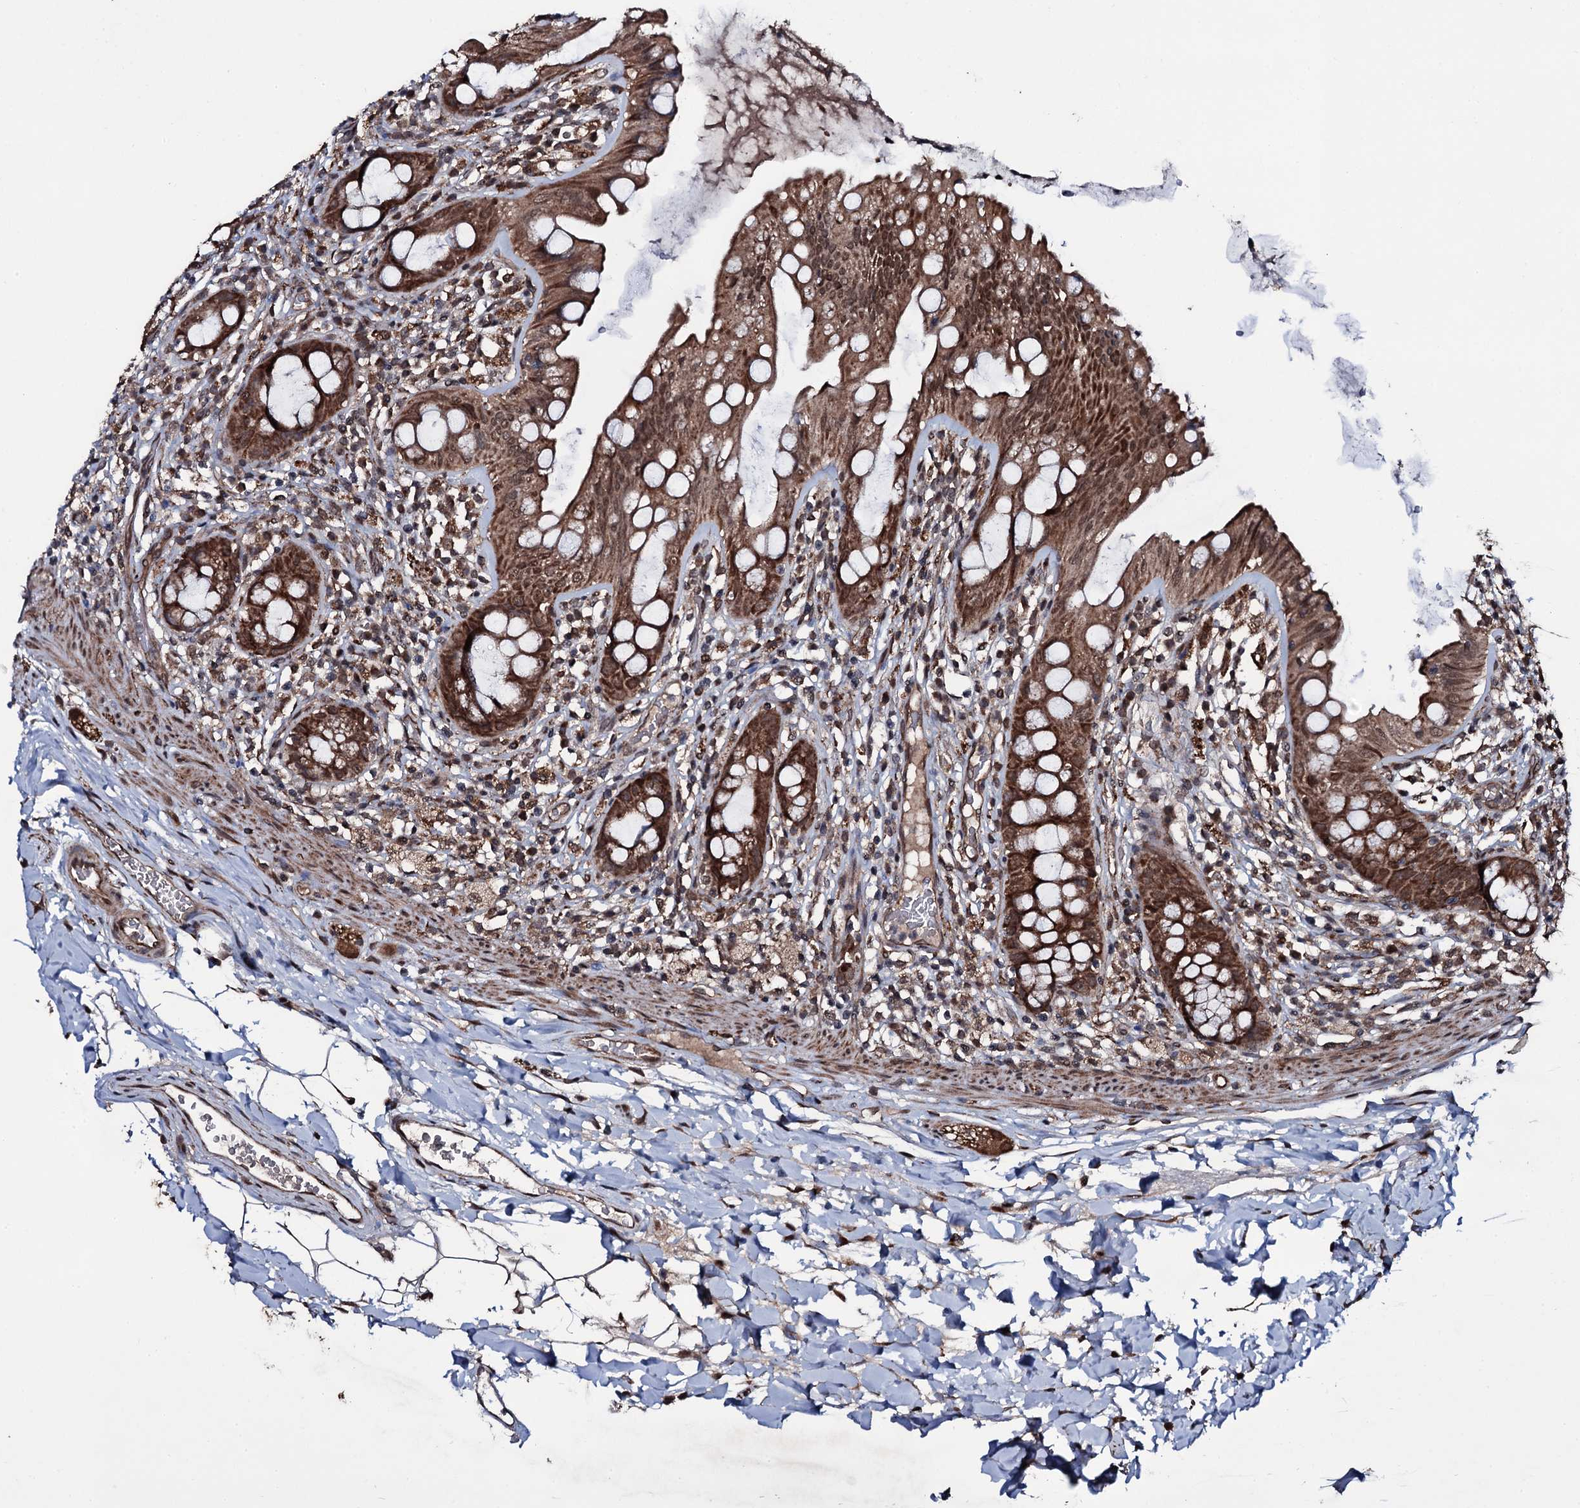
{"staining": {"intensity": "strong", "quantity": ">75%", "location": "cytoplasmic/membranous,nuclear"}, "tissue": "rectum", "cell_type": "Glandular cells", "image_type": "normal", "snomed": [{"axis": "morphology", "description": "Normal tissue, NOS"}, {"axis": "topography", "description": "Rectum"}], "caption": "Unremarkable rectum was stained to show a protein in brown. There is high levels of strong cytoplasmic/membranous,nuclear expression in about >75% of glandular cells.", "gene": "MRPS31", "patient": {"sex": "female", "age": 57}}